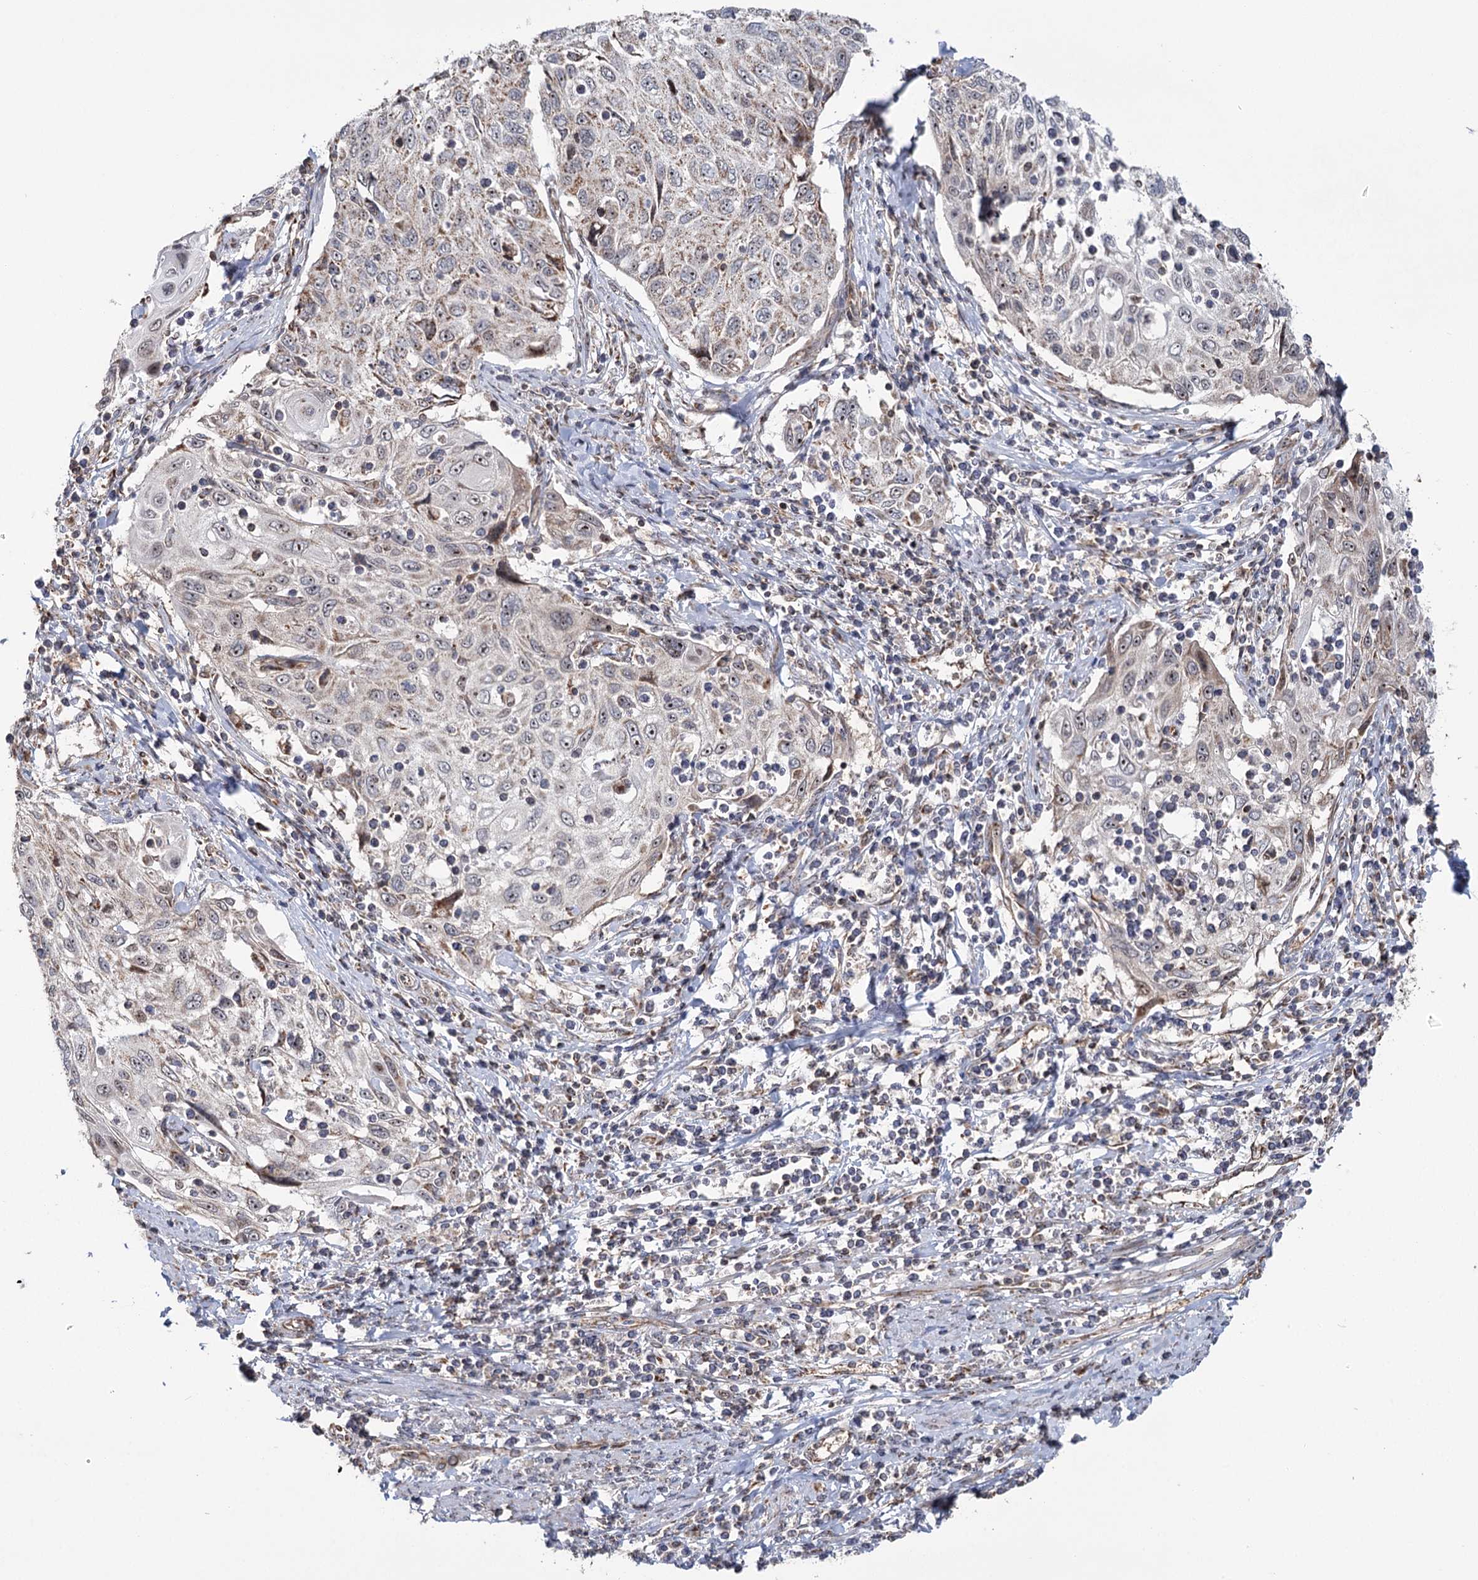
{"staining": {"intensity": "weak", "quantity": "25%-75%", "location": "cytoplasmic/membranous,nuclear"}, "tissue": "cervical cancer", "cell_type": "Tumor cells", "image_type": "cancer", "snomed": [{"axis": "morphology", "description": "Squamous cell carcinoma, NOS"}, {"axis": "topography", "description": "Cervix"}], "caption": "IHC staining of squamous cell carcinoma (cervical), which exhibits low levels of weak cytoplasmic/membranous and nuclear staining in about 25%-75% of tumor cells indicating weak cytoplasmic/membranous and nuclear protein expression. The staining was performed using DAB (3,3'-diaminobenzidine) (brown) for protein detection and nuclei were counterstained in hematoxylin (blue).", "gene": "STEEP1", "patient": {"sex": "female", "age": 70}}